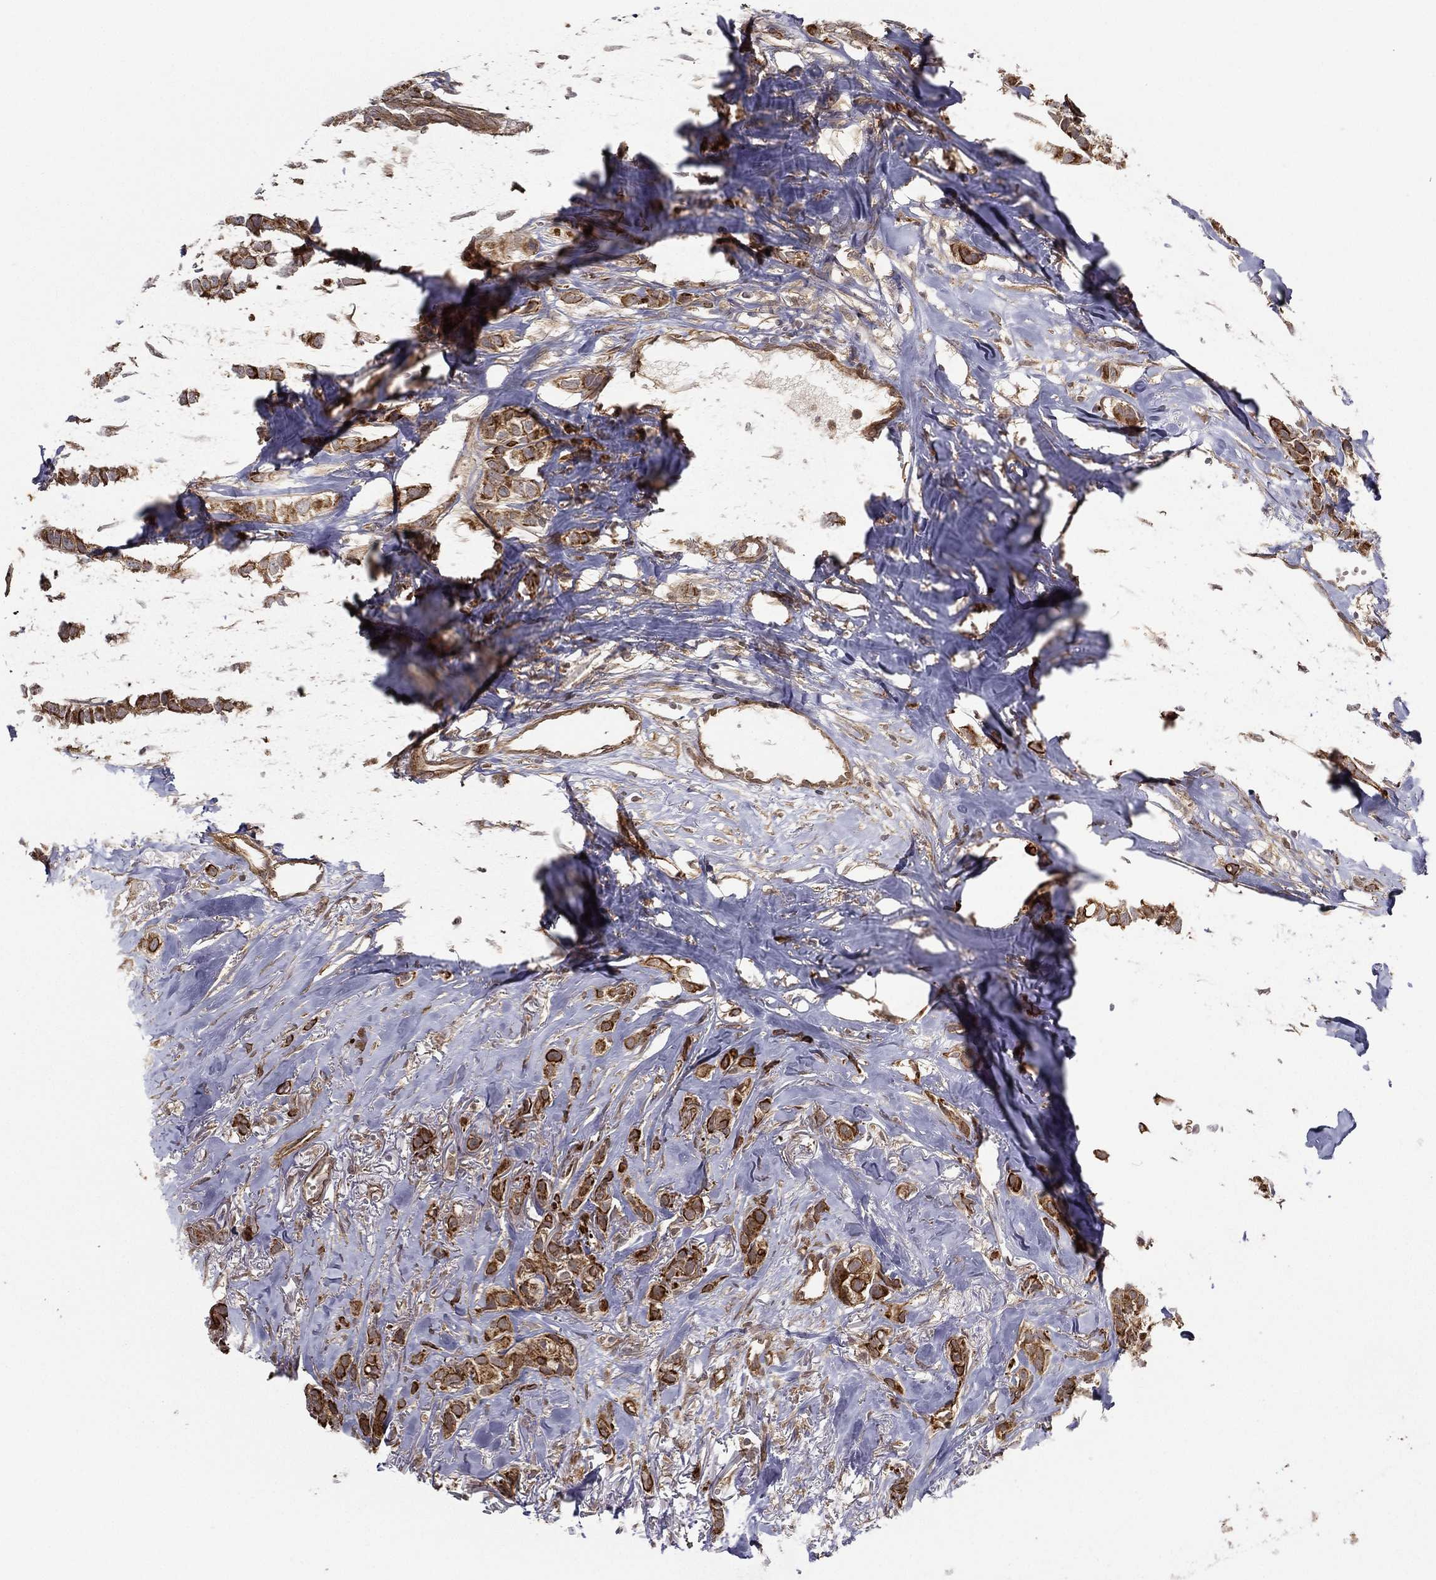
{"staining": {"intensity": "strong", "quantity": "25%-75%", "location": "cytoplasmic/membranous"}, "tissue": "breast cancer", "cell_type": "Tumor cells", "image_type": "cancer", "snomed": [{"axis": "morphology", "description": "Duct carcinoma"}, {"axis": "topography", "description": "Breast"}], "caption": "Breast cancer (intraductal carcinoma) tissue displays strong cytoplasmic/membranous expression in about 25%-75% of tumor cells", "gene": "UACA", "patient": {"sex": "female", "age": 85}}